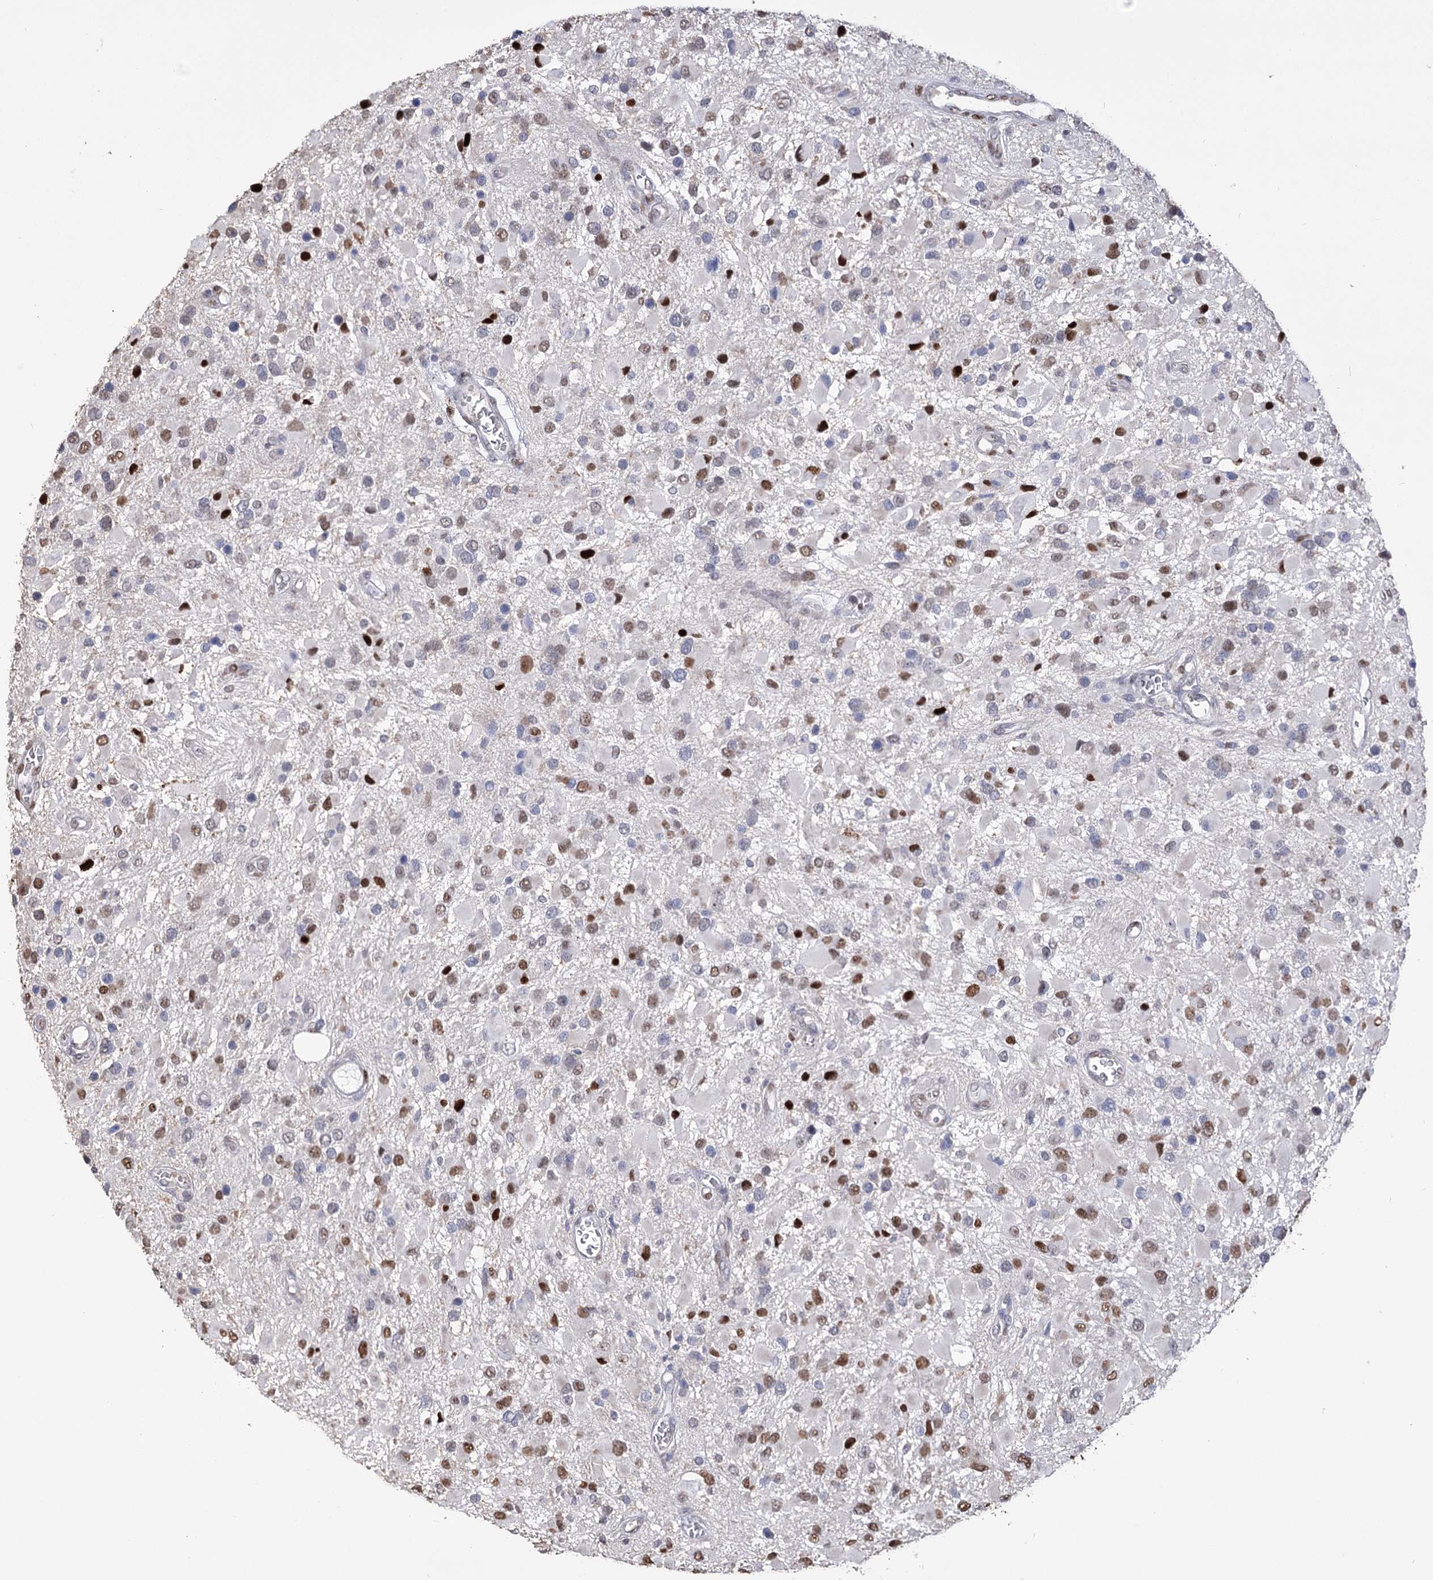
{"staining": {"intensity": "moderate", "quantity": "25%-75%", "location": "nuclear"}, "tissue": "glioma", "cell_type": "Tumor cells", "image_type": "cancer", "snomed": [{"axis": "morphology", "description": "Glioma, malignant, High grade"}, {"axis": "topography", "description": "Brain"}], "caption": "Tumor cells display moderate nuclear expression in approximately 25%-75% of cells in glioma. The staining is performed using DAB brown chromogen to label protein expression. The nuclei are counter-stained blue using hematoxylin.", "gene": "NFU1", "patient": {"sex": "male", "age": 53}}